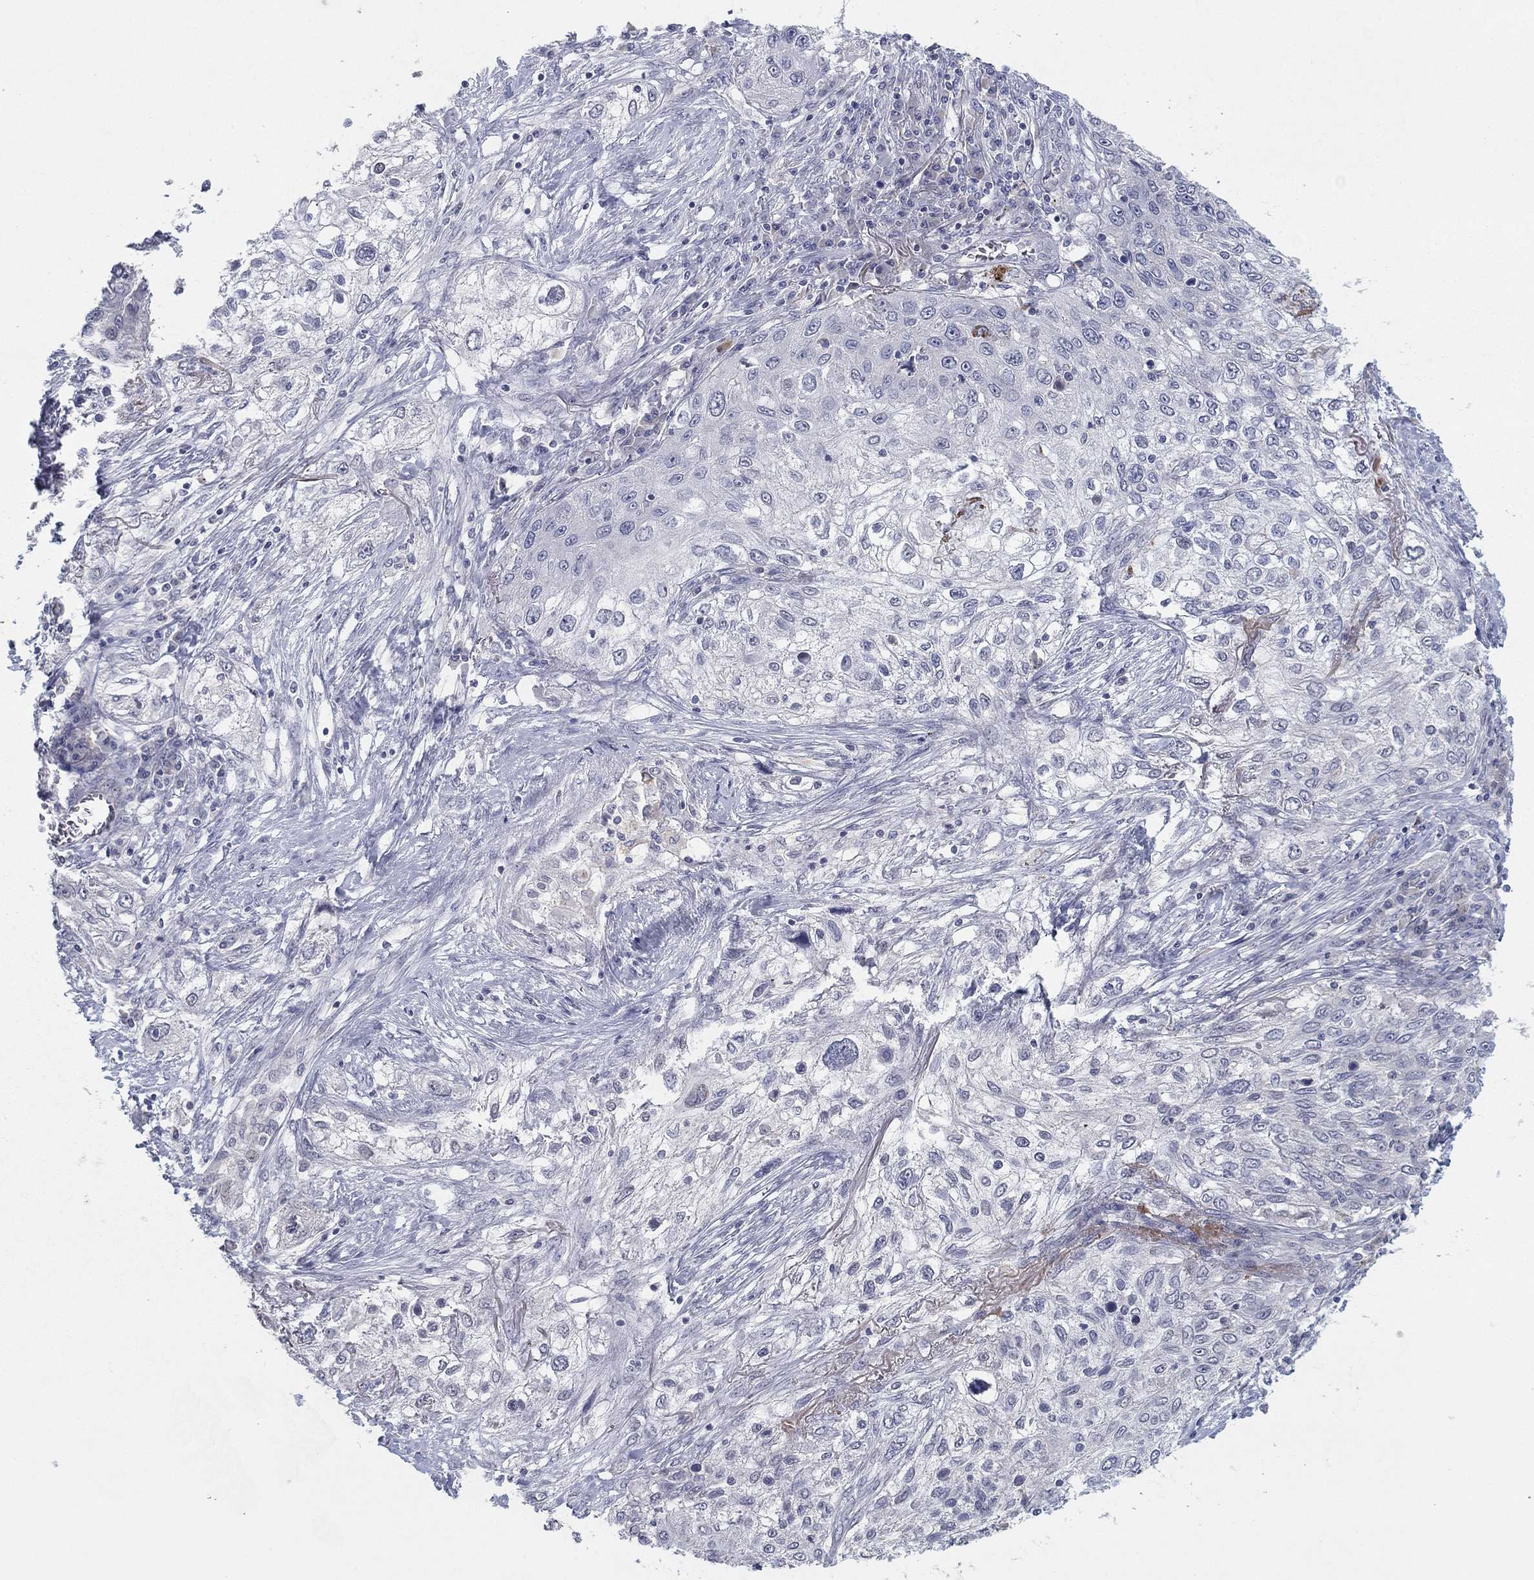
{"staining": {"intensity": "negative", "quantity": "none", "location": "none"}, "tissue": "lung cancer", "cell_type": "Tumor cells", "image_type": "cancer", "snomed": [{"axis": "morphology", "description": "Squamous cell carcinoma, NOS"}, {"axis": "topography", "description": "Lung"}], "caption": "This image is of lung squamous cell carcinoma stained with immunohistochemistry to label a protein in brown with the nuclei are counter-stained blue. There is no staining in tumor cells. Brightfield microscopy of IHC stained with DAB (3,3'-diaminobenzidine) (brown) and hematoxylin (blue), captured at high magnification.", "gene": "AMN1", "patient": {"sex": "female", "age": 69}}